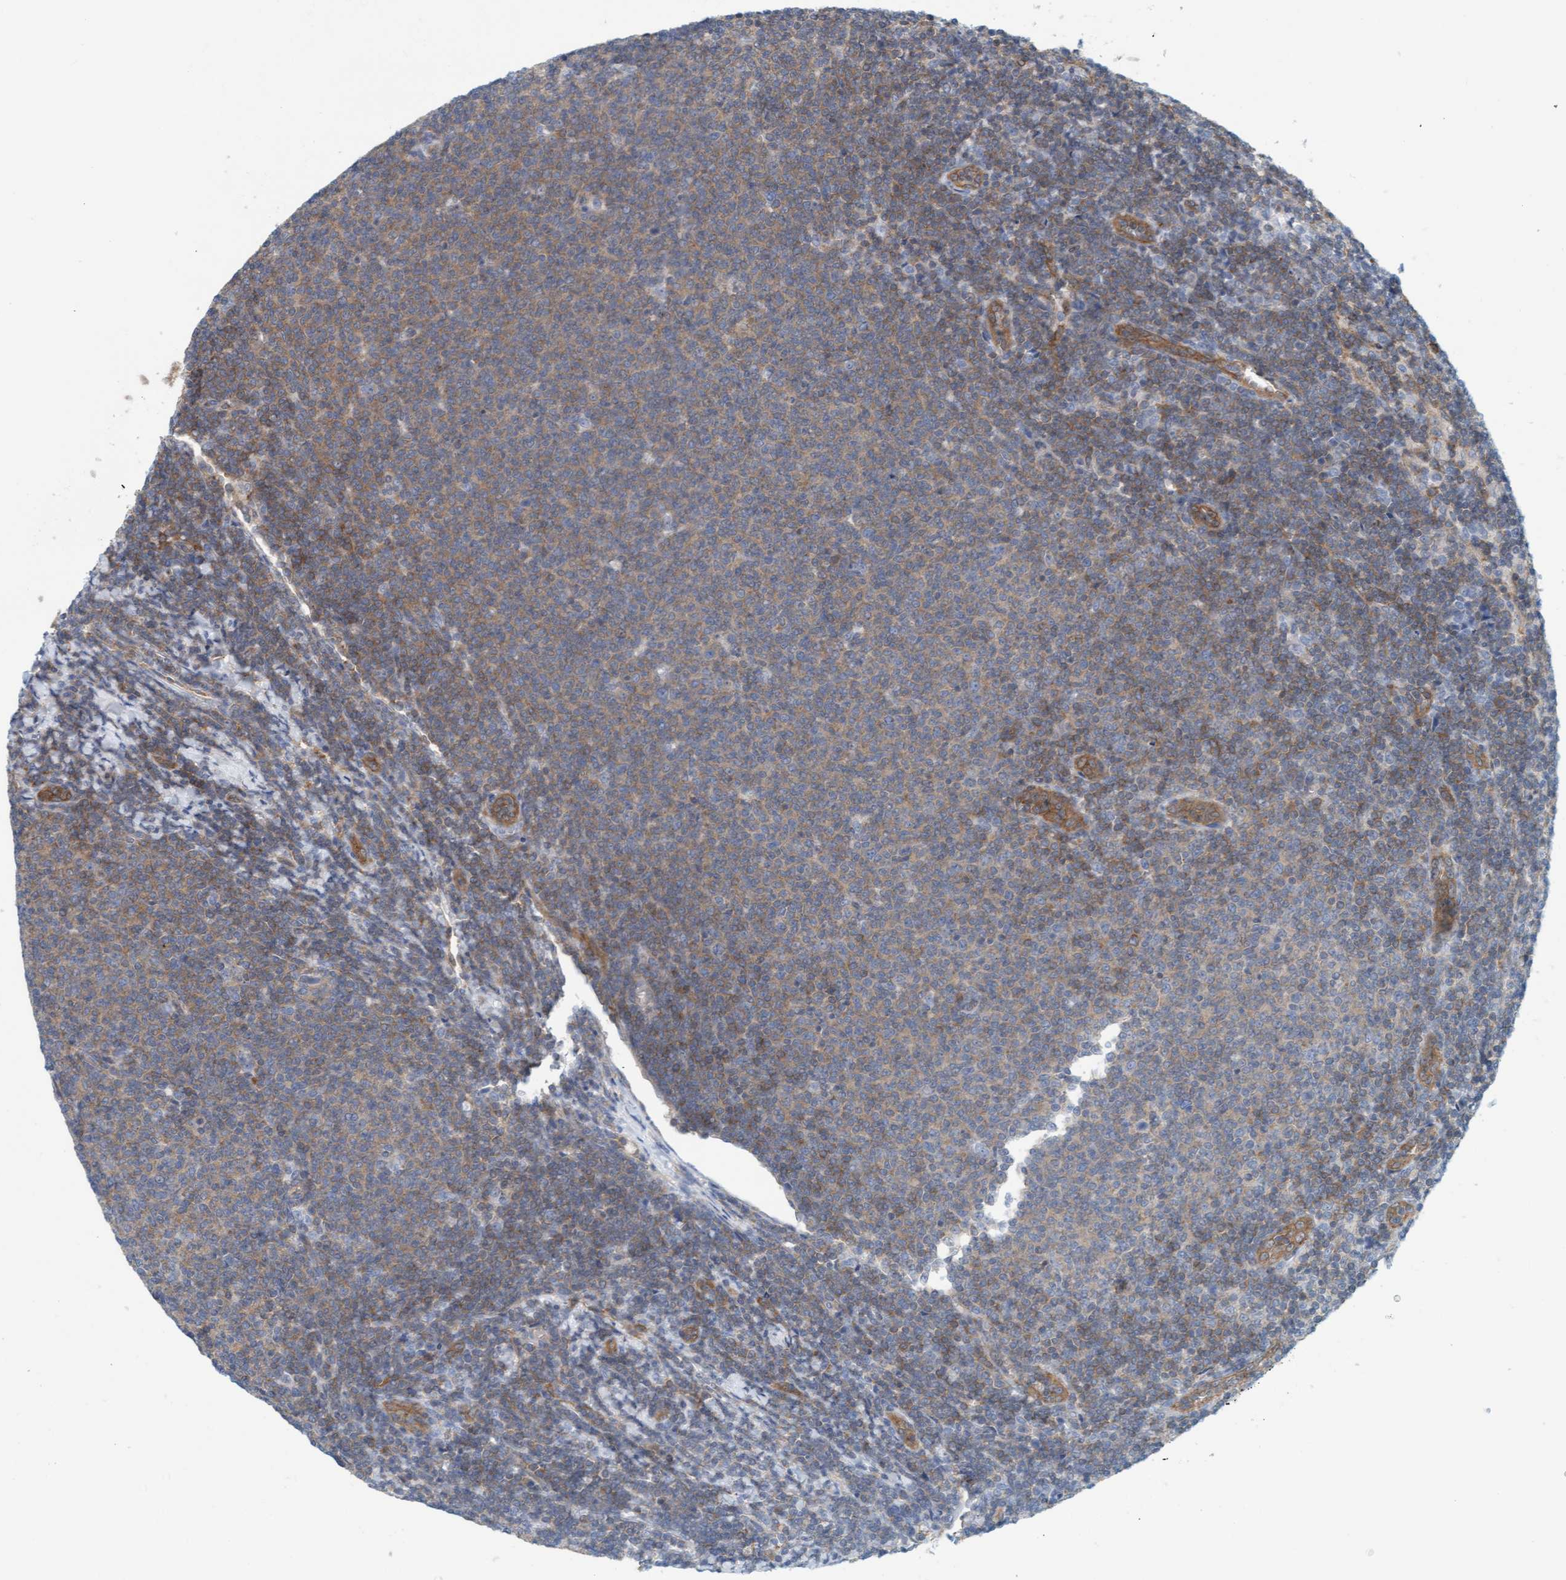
{"staining": {"intensity": "weak", "quantity": ">75%", "location": "cytoplasmic/membranous"}, "tissue": "lymphoma", "cell_type": "Tumor cells", "image_type": "cancer", "snomed": [{"axis": "morphology", "description": "Malignant lymphoma, non-Hodgkin's type, Low grade"}, {"axis": "topography", "description": "Lymph node"}], "caption": "Tumor cells demonstrate low levels of weak cytoplasmic/membranous positivity in about >75% of cells in human malignant lymphoma, non-Hodgkin's type (low-grade).", "gene": "PRKD2", "patient": {"sex": "male", "age": 66}}